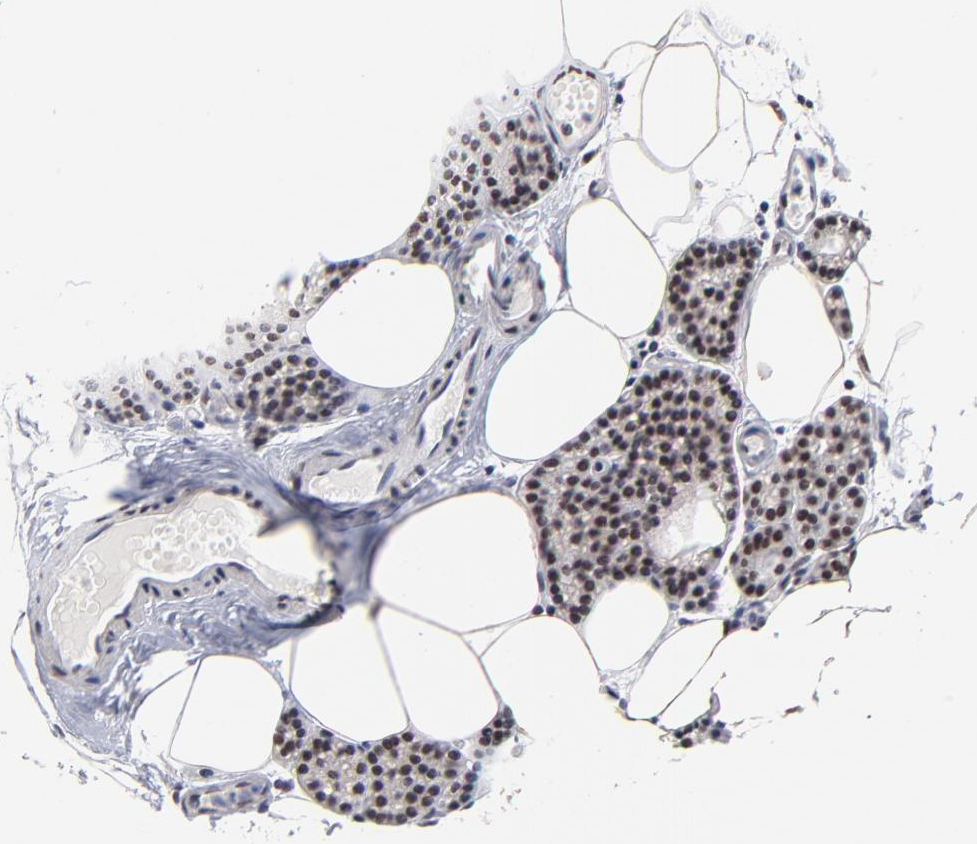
{"staining": {"intensity": "moderate", "quantity": ">75%", "location": "nuclear"}, "tissue": "parathyroid gland", "cell_type": "Glandular cells", "image_type": "normal", "snomed": [{"axis": "morphology", "description": "Normal tissue, NOS"}, {"axis": "topography", "description": "Parathyroid gland"}], "caption": "Immunohistochemistry (DAB (3,3'-diaminobenzidine)) staining of benign human parathyroid gland exhibits moderate nuclear protein staining in approximately >75% of glandular cells.", "gene": "ZMYM3", "patient": {"sex": "female", "age": 66}}